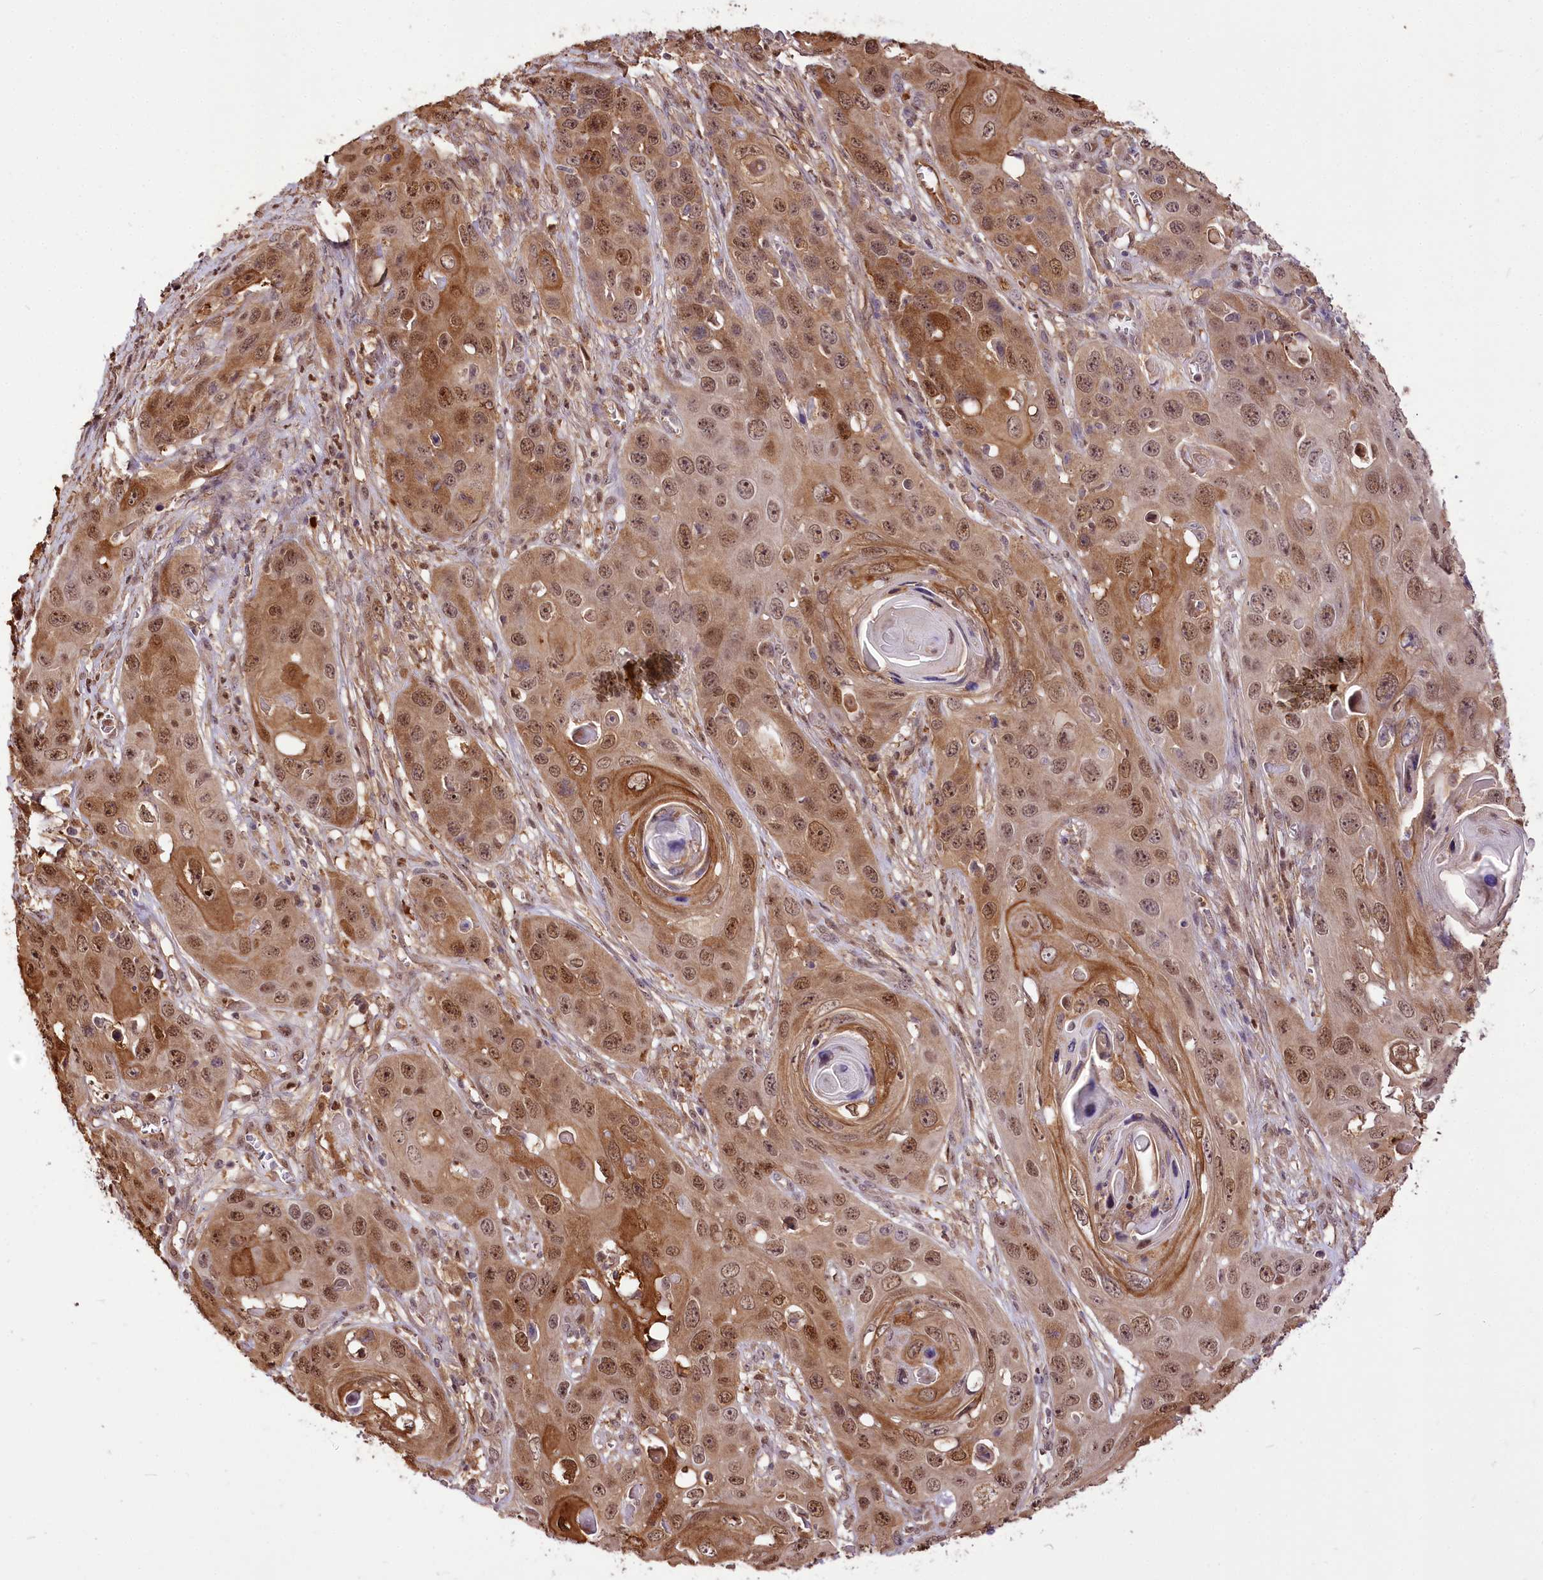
{"staining": {"intensity": "moderate", "quantity": ">75%", "location": "cytoplasmic/membranous,nuclear"}, "tissue": "skin cancer", "cell_type": "Tumor cells", "image_type": "cancer", "snomed": [{"axis": "morphology", "description": "Squamous cell carcinoma, NOS"}, {"axis": "topography", "description": "Skin"}], "caption": "A medium amount of moderate cytoplasmic/membranous and nuclear expression is present in about >75% of tumor cells in skin squamous cell carcinoma tissue. The staining is performed using DAB brown chromogen to label protein expression. The nuclei are counter-stained blue using hematoxylin.", "gene": "GNL3L", "patient": {"sex": "male", "age": 55}}